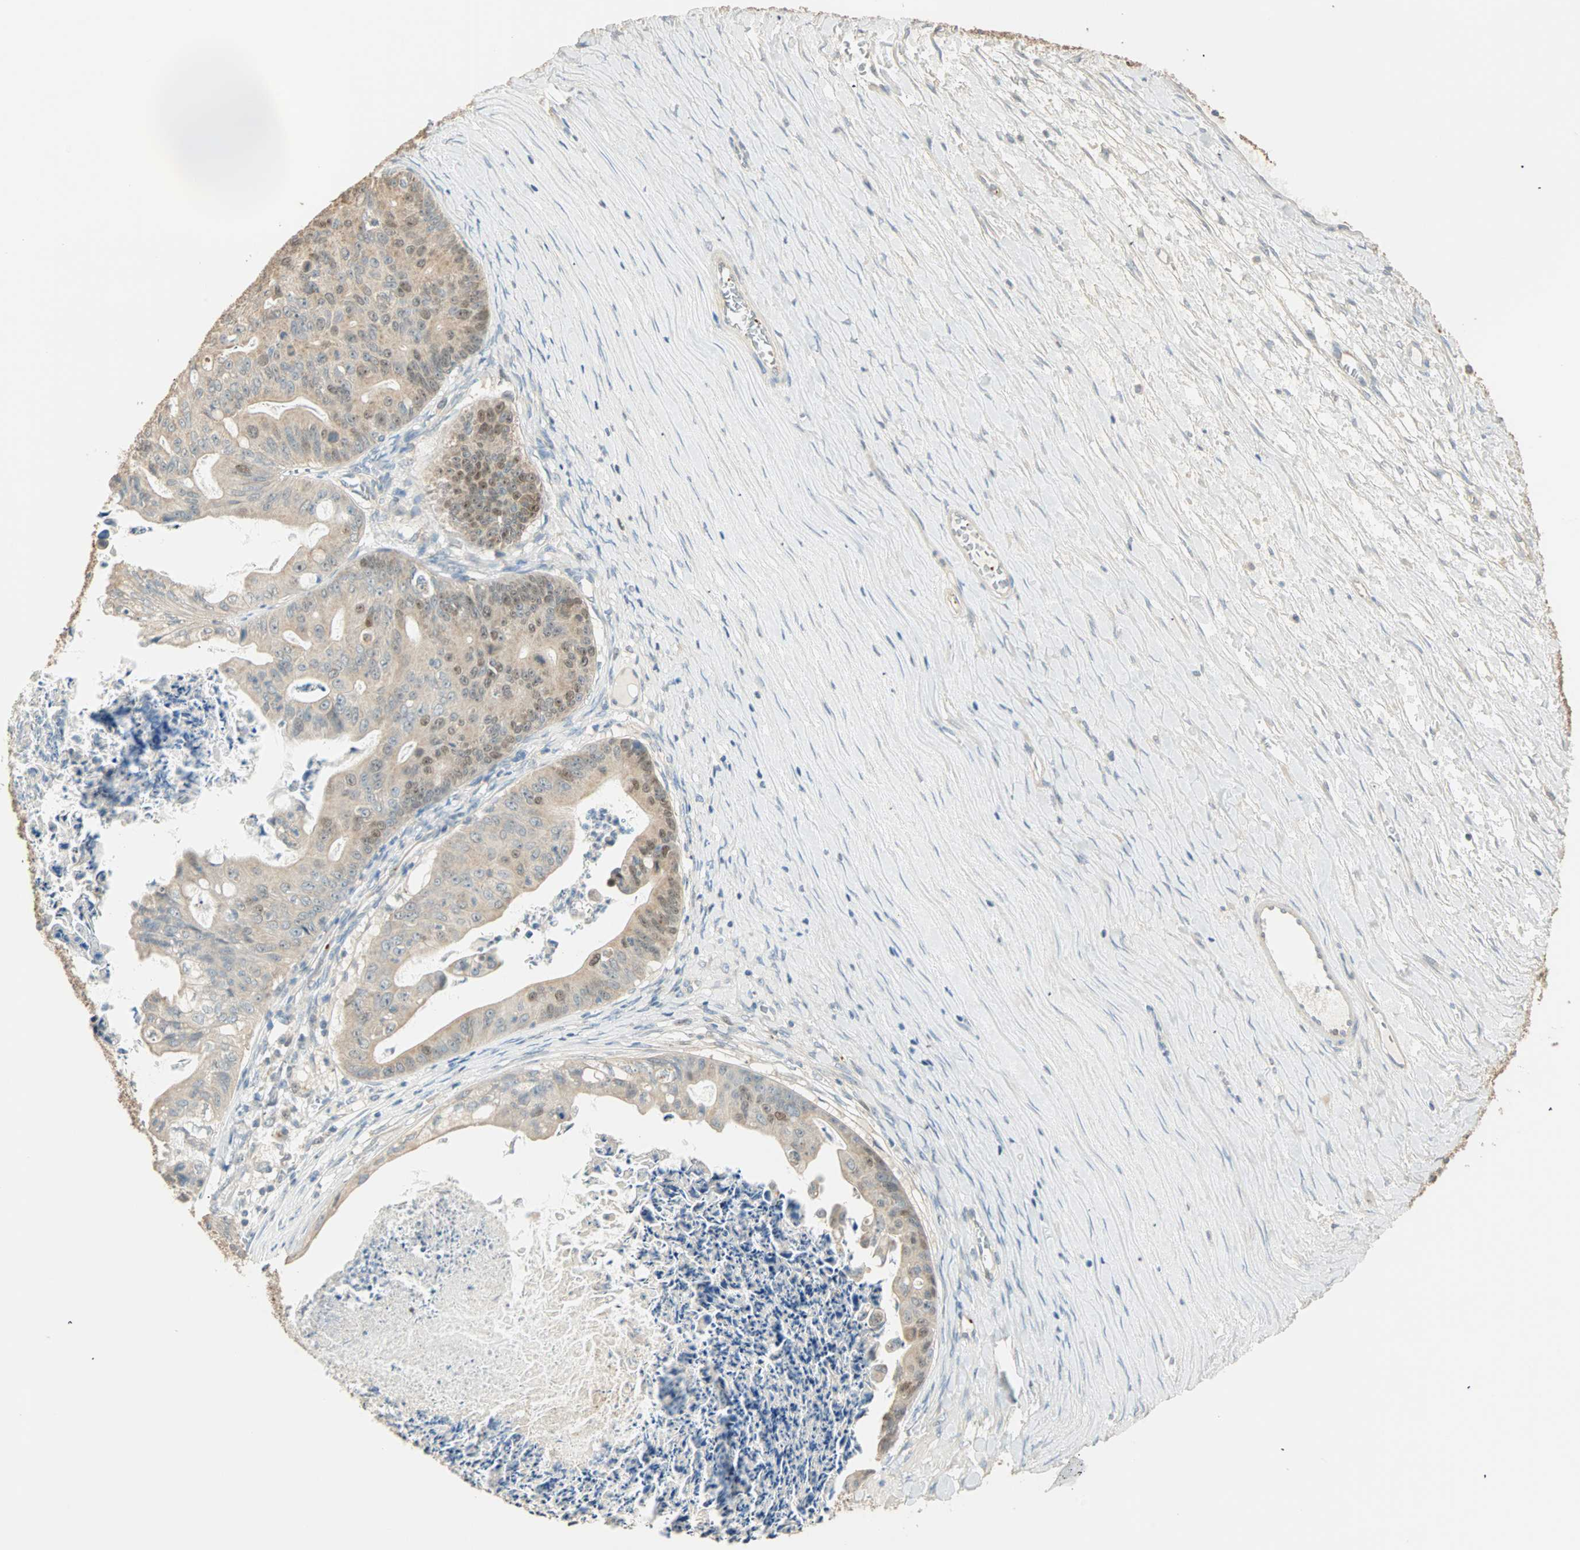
{"staining": {"intensity": "weak", "quantity": "25%-75%", "location": "cytoplasmic/membranous,nuclear"}, "tissue": "ovarian cancer", "cell_type": "Tumor cells", "image_type": "cancer", "snomed": [{"axis": "morphology", "description": "Cystadenocarcinoma, mucinous, NOS"}, {"axis": "topography", "description": "Ovary"}], "caption": "This is a photomicrograph of immunohistochemistry (IHC) staining of mucinous cystadenocarcinoma (ovarian), which shows weak positivity in the cytoplasmic/membranous and nuclear of tumor cells.", "gene": "RAD18", "patient": {"sex": "female", "age": 37}}